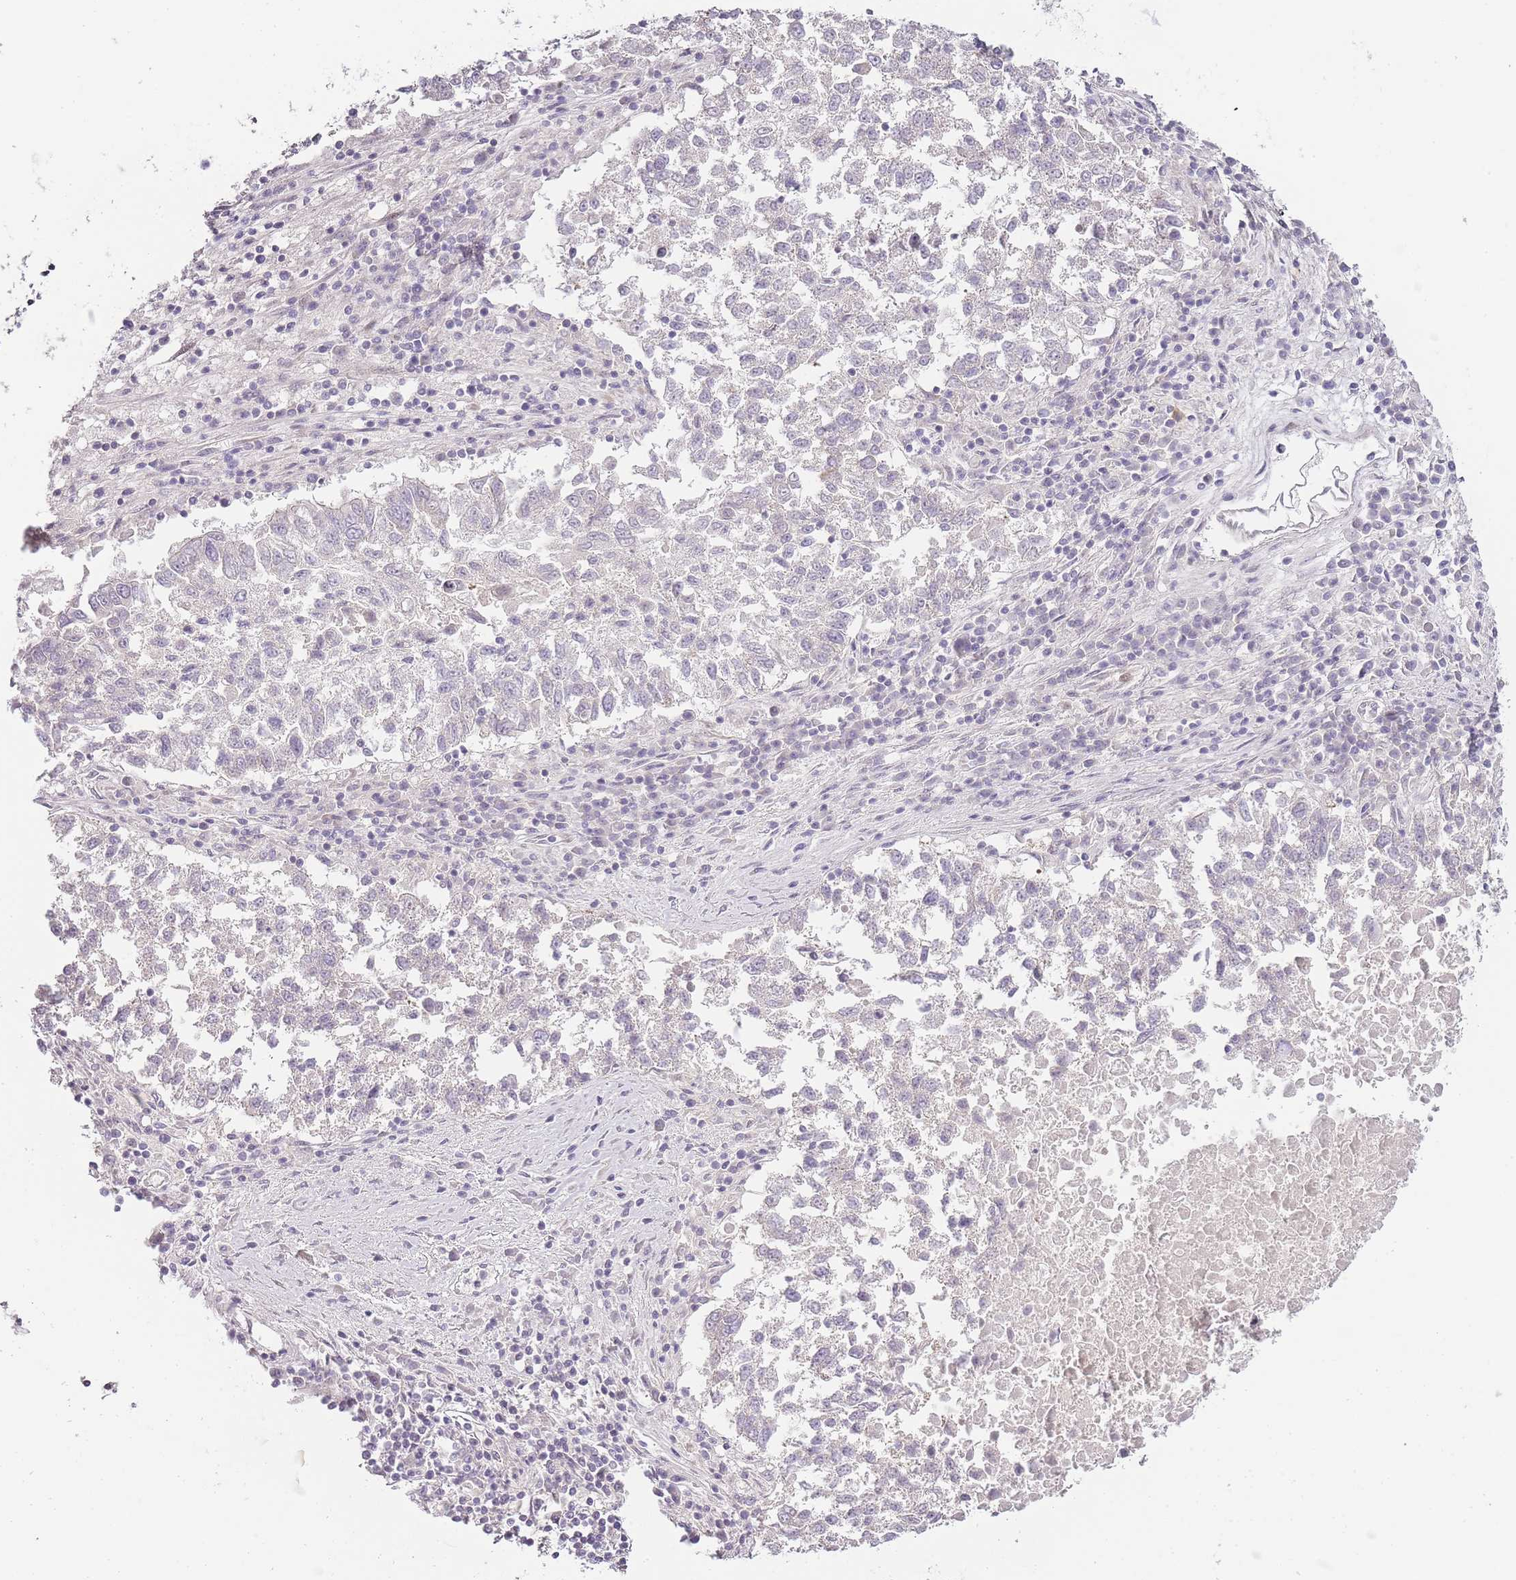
{"staining": {"intensity": "negative", "quantity": "none", "location": "none"}, "tissue": "lung cancer", "cell_type": "Tumor cells", "image_type": "cancer", "snomed": [{"axis": "morphology", "description": "Squamous cell carcinoma, NOS"}, {"axis": "topography", "description": "Lung"}], "caption": "Tumor cells are negative for brown protein staining in lung cancer.", "gene": "OGG1", "patient": {"sex": "male", "age": 73}}